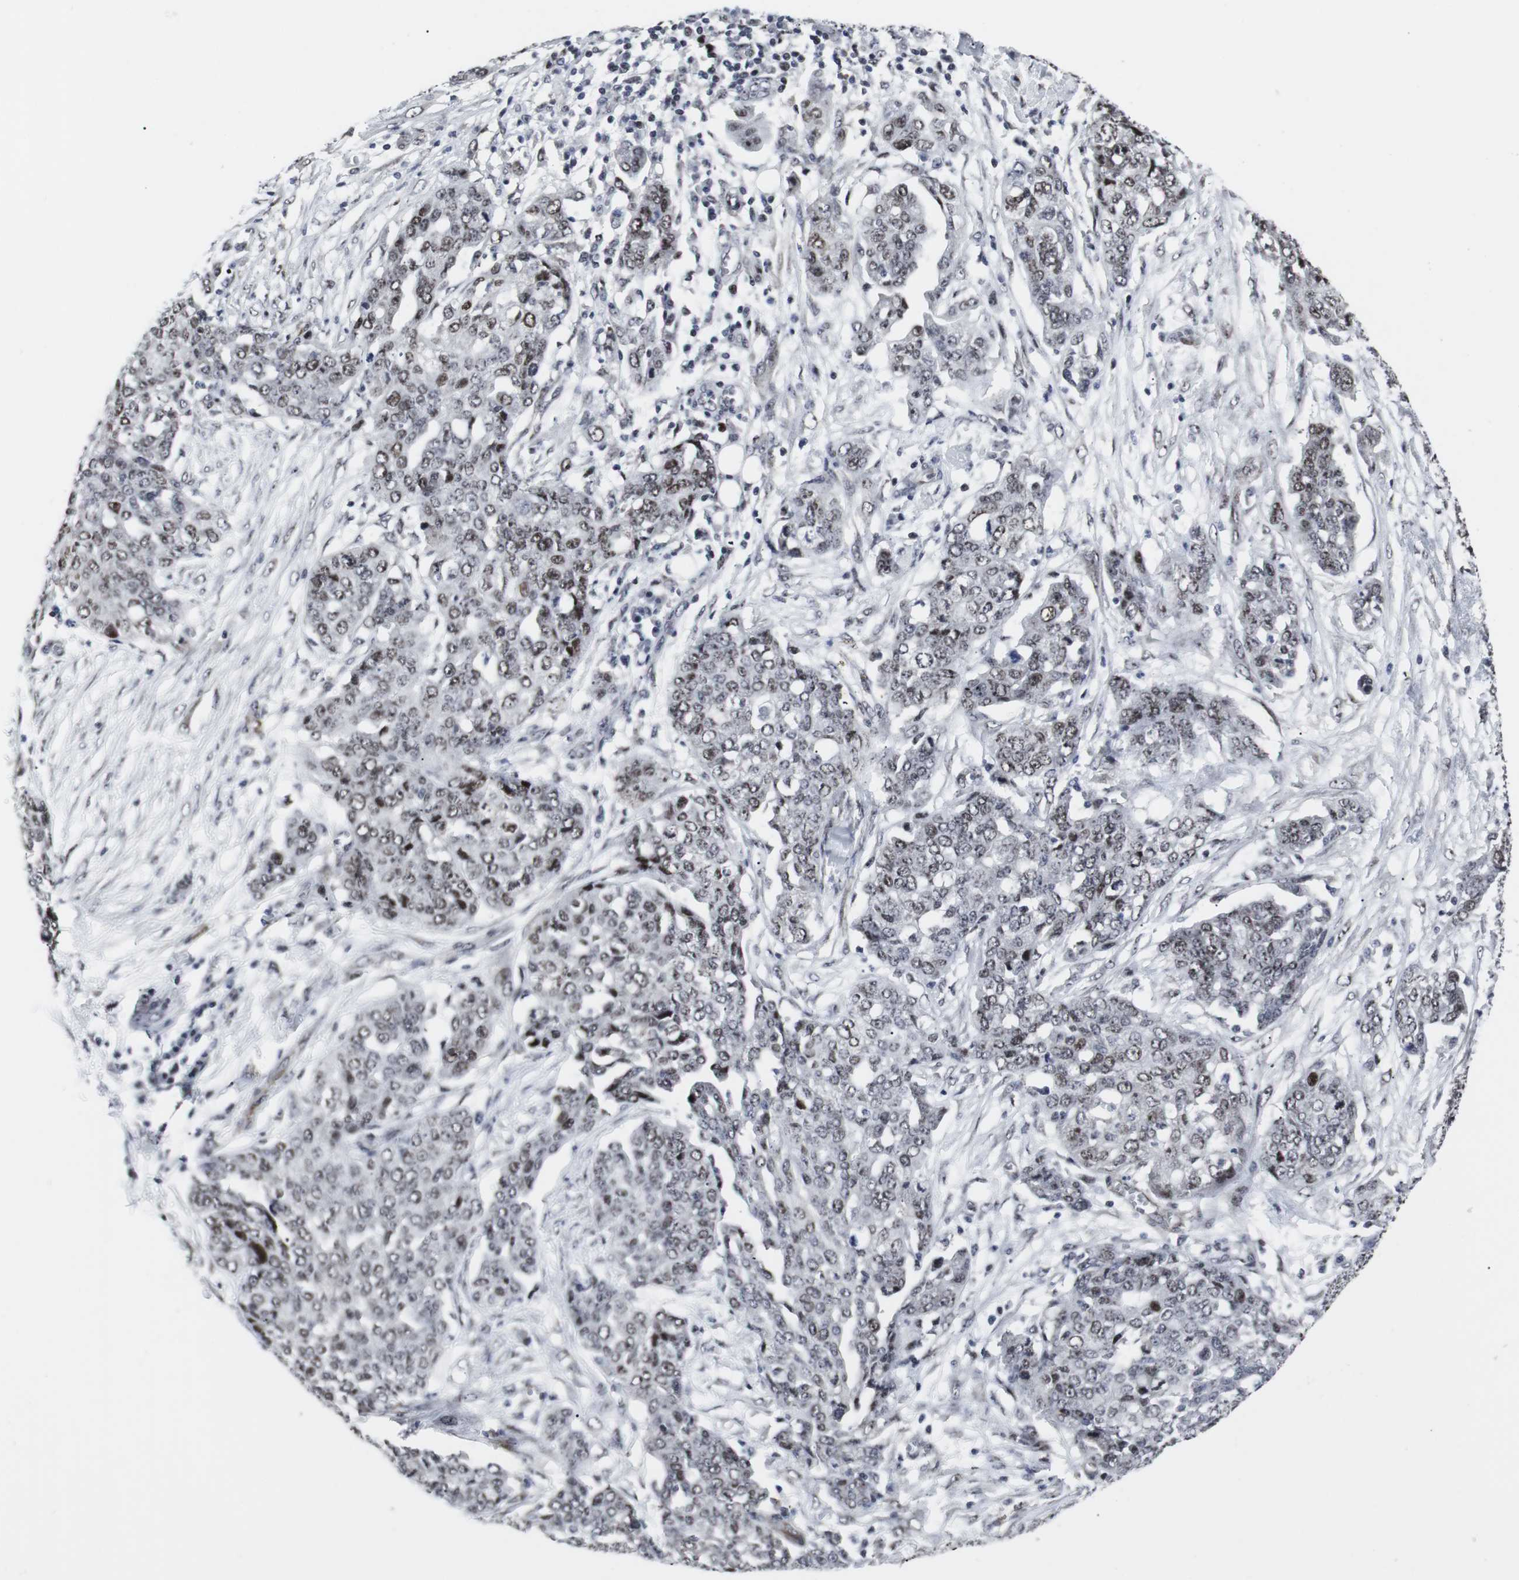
{"staining": {"intensity": "weak", "quantity": "25%-75%", "location": "nuclear"}, "tissue": "ovarian cancer", "cell_type": "Tumor cells", "image_type": "cancer", "snomed": [{"axis": "morphology", "description": "Cystadenocarcinoma, serous, NOS"}, {"axis": "topography", "description": "Soft tissue"}, {"axis": "topography", "description": "Ovary"}], "caption": "Immunohistochemistry micrograph of human serous cystadenocarcinoma (ovarian) stained for a protein (brown), which demonstrates low levels of weak nuclear positivity in about 25%-75% of tumor cells.", "gene": "MLH1", "patient": {"sex": "female", "age": 57}}